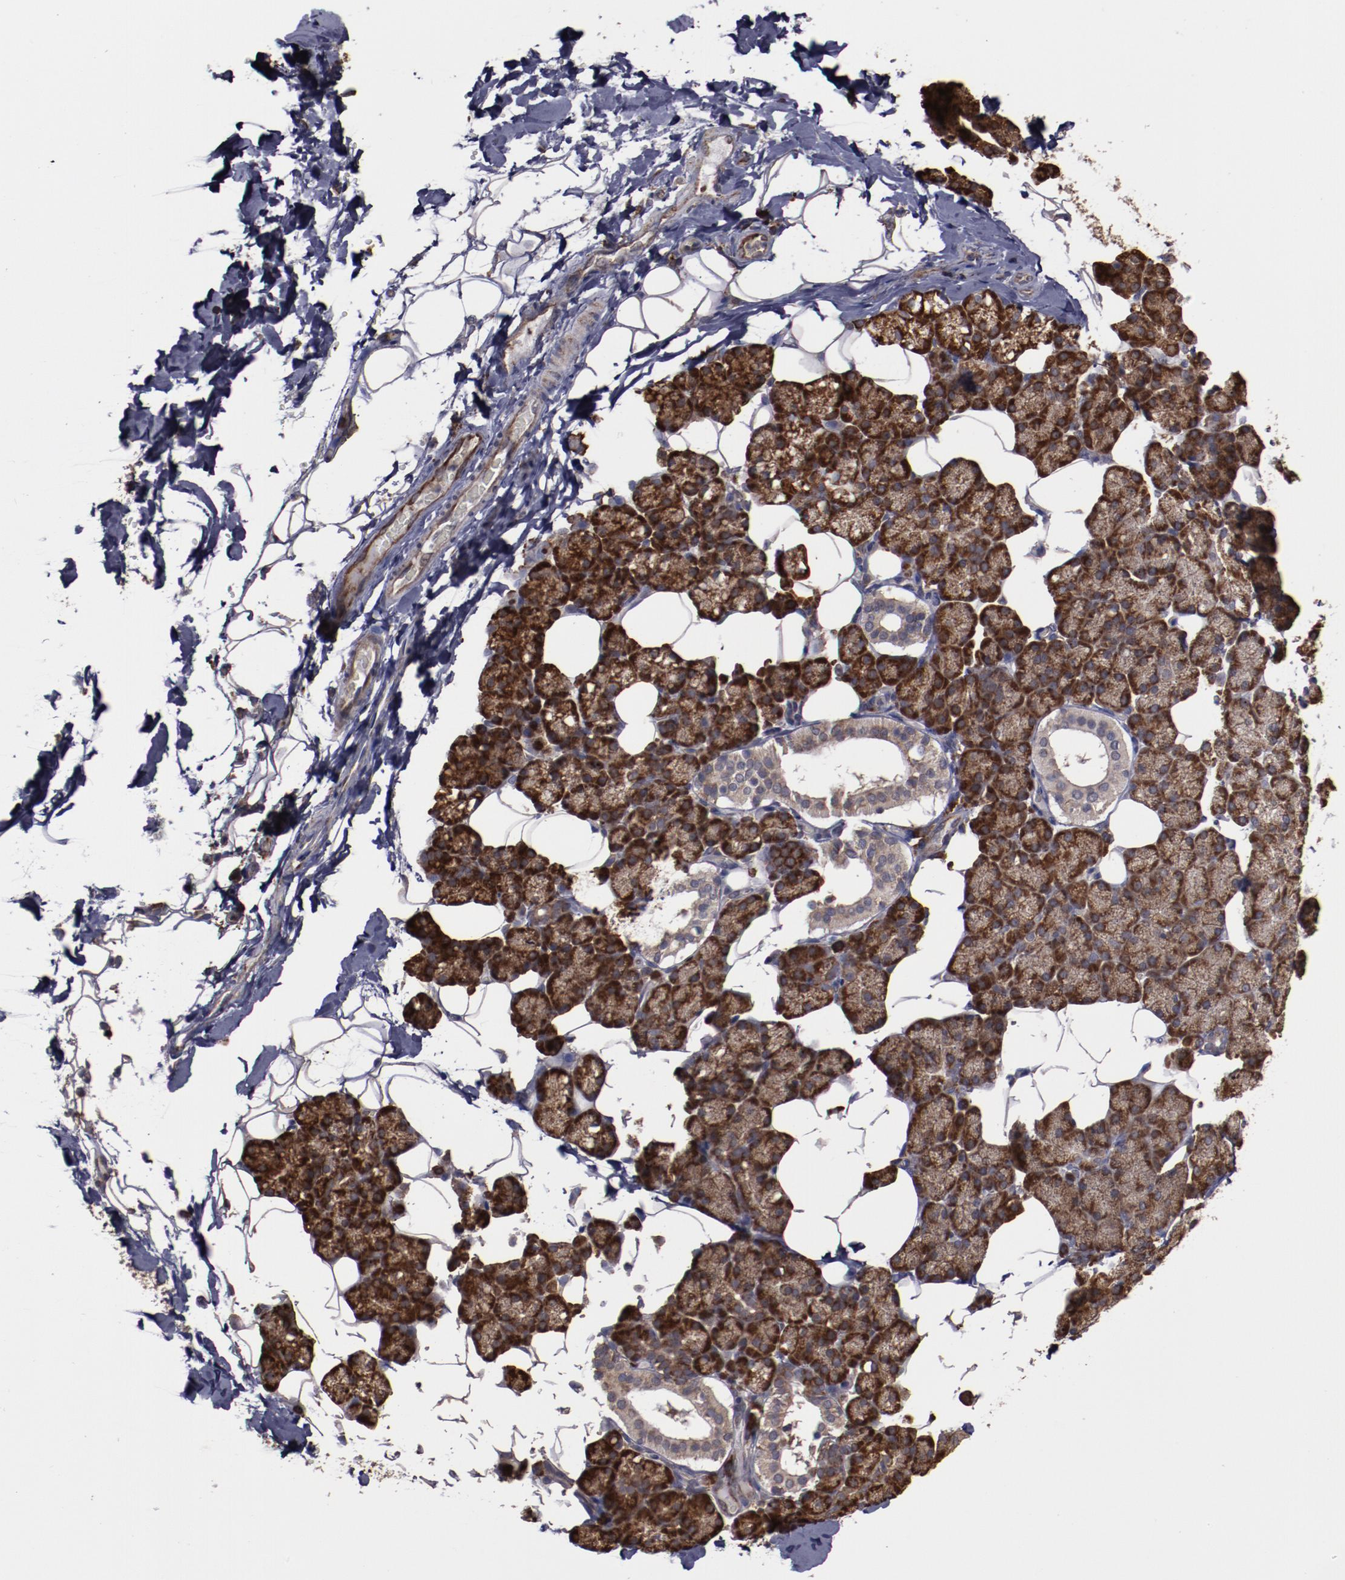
{"staining": {"intensity": "strong", "quantity": "25%-75%", "location": "cytoplasmic/membranous"}, "tissue": "salivary gland", "cell_type": "Glandular cells", "image_type": "normal", "snomed": [{"axis": "morphology", "description": "Normal tissue, NOS"}, {"axis": "topography", "description": "Lymph node"}, {"axis": "topography", "description": "Salivary gland"}], "caption": "Glandular cells demonstrate high levels of strong cytoplasmic/membranous positivity in approximately 25%-75% of cells in normal salivary gland. Using DAB (brown) and hematoxylin (blue) stains, captured at high magnification using brightfield microscopy.", "gene": "RPS4X", "patient": {"sex": "male", "age": 8}}